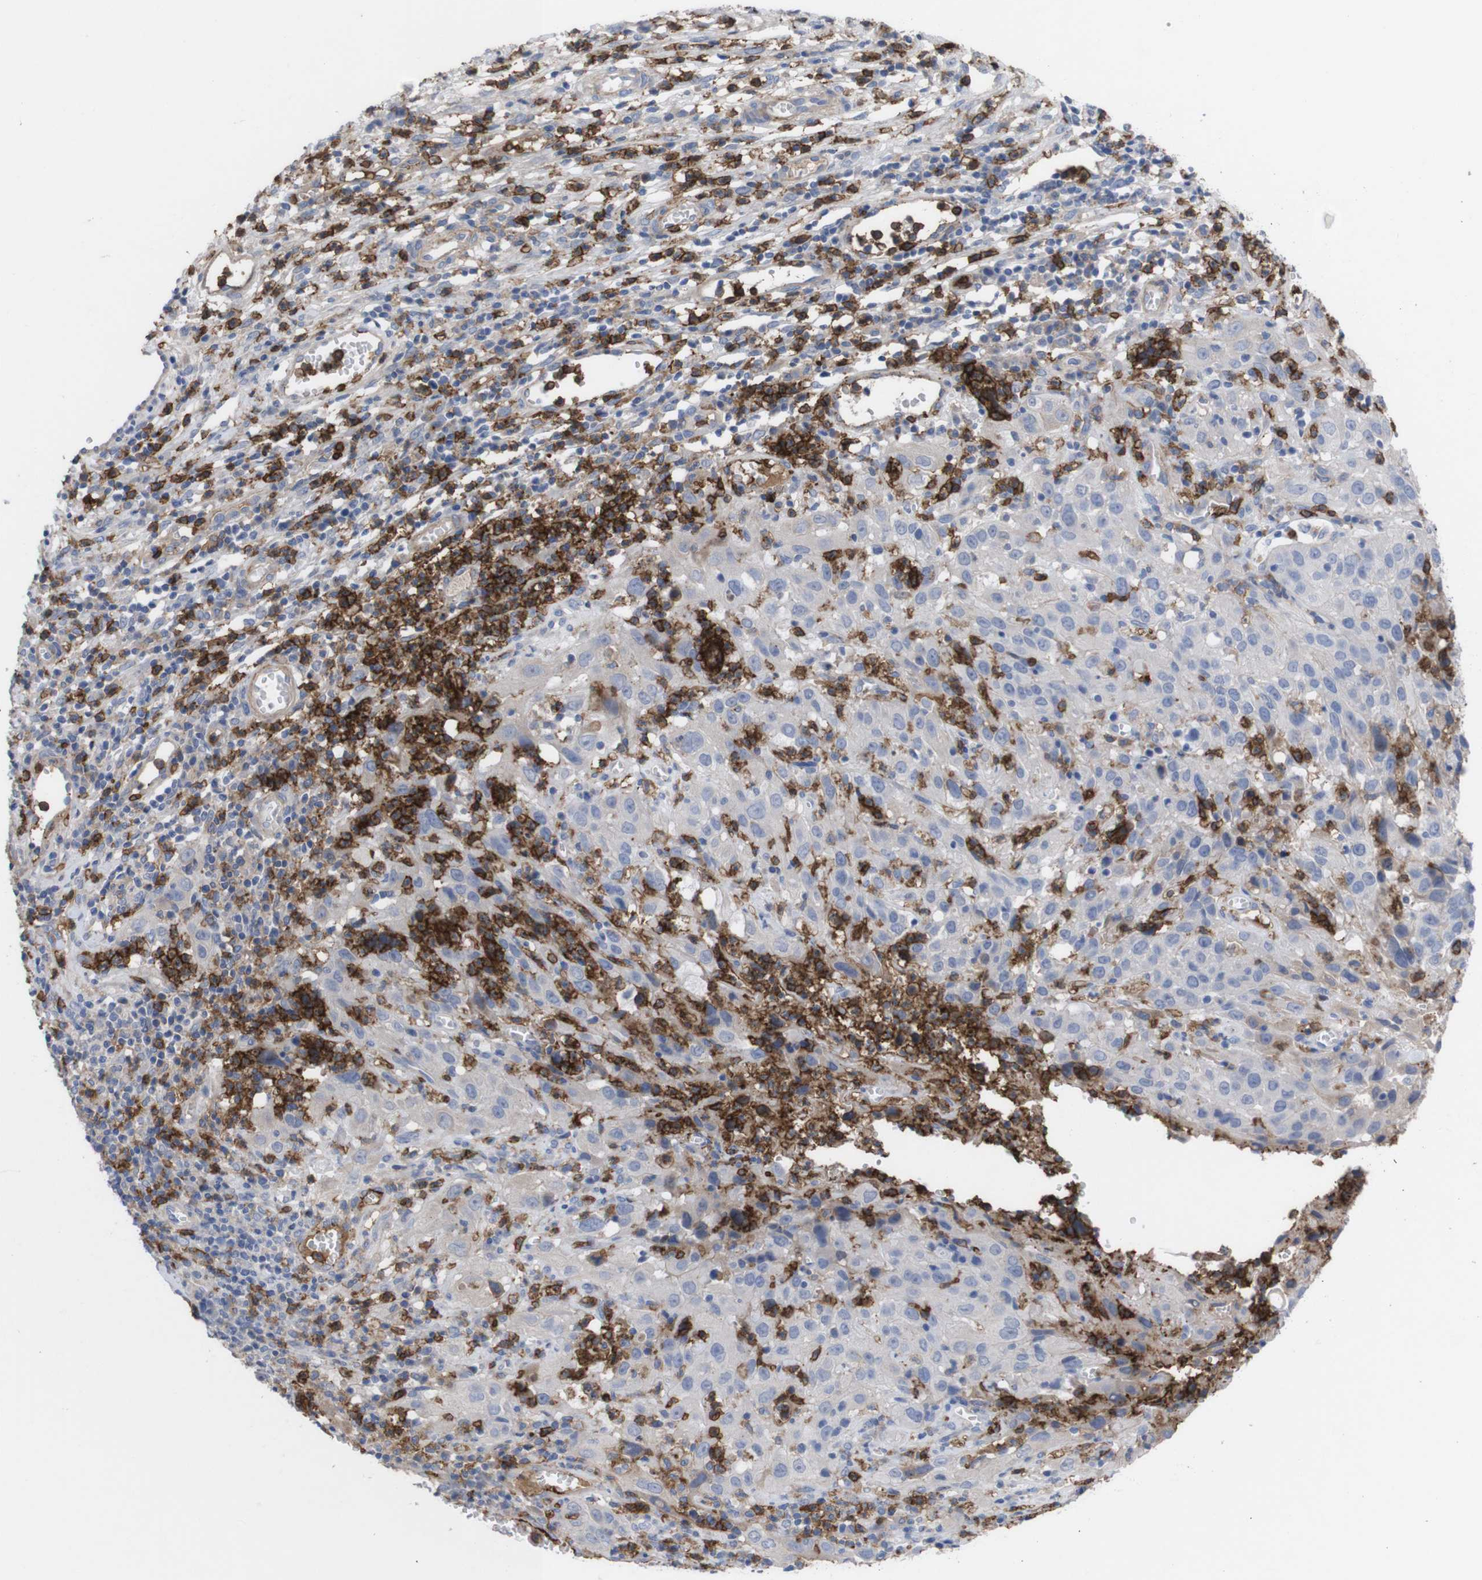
{"staining": {"intensity": "negative", "quantity": "none", "location": "none"}, "tissue": "cervical cancer", "cell_type": "Tumor cells", "image_type": "cancer", "snomed": [{"axis": "morphology", "description": "Squamous cell carcinoma, NOS"}, {"axis": "topography", "description": "Cervix"}], "caption": "Photomicrograph shows no significant protein staining in tumor cells of cervical cancer (squamous cell carcinoma).", "gene": "C5AR1", "patient": {"sex": "female", "age": 32}}